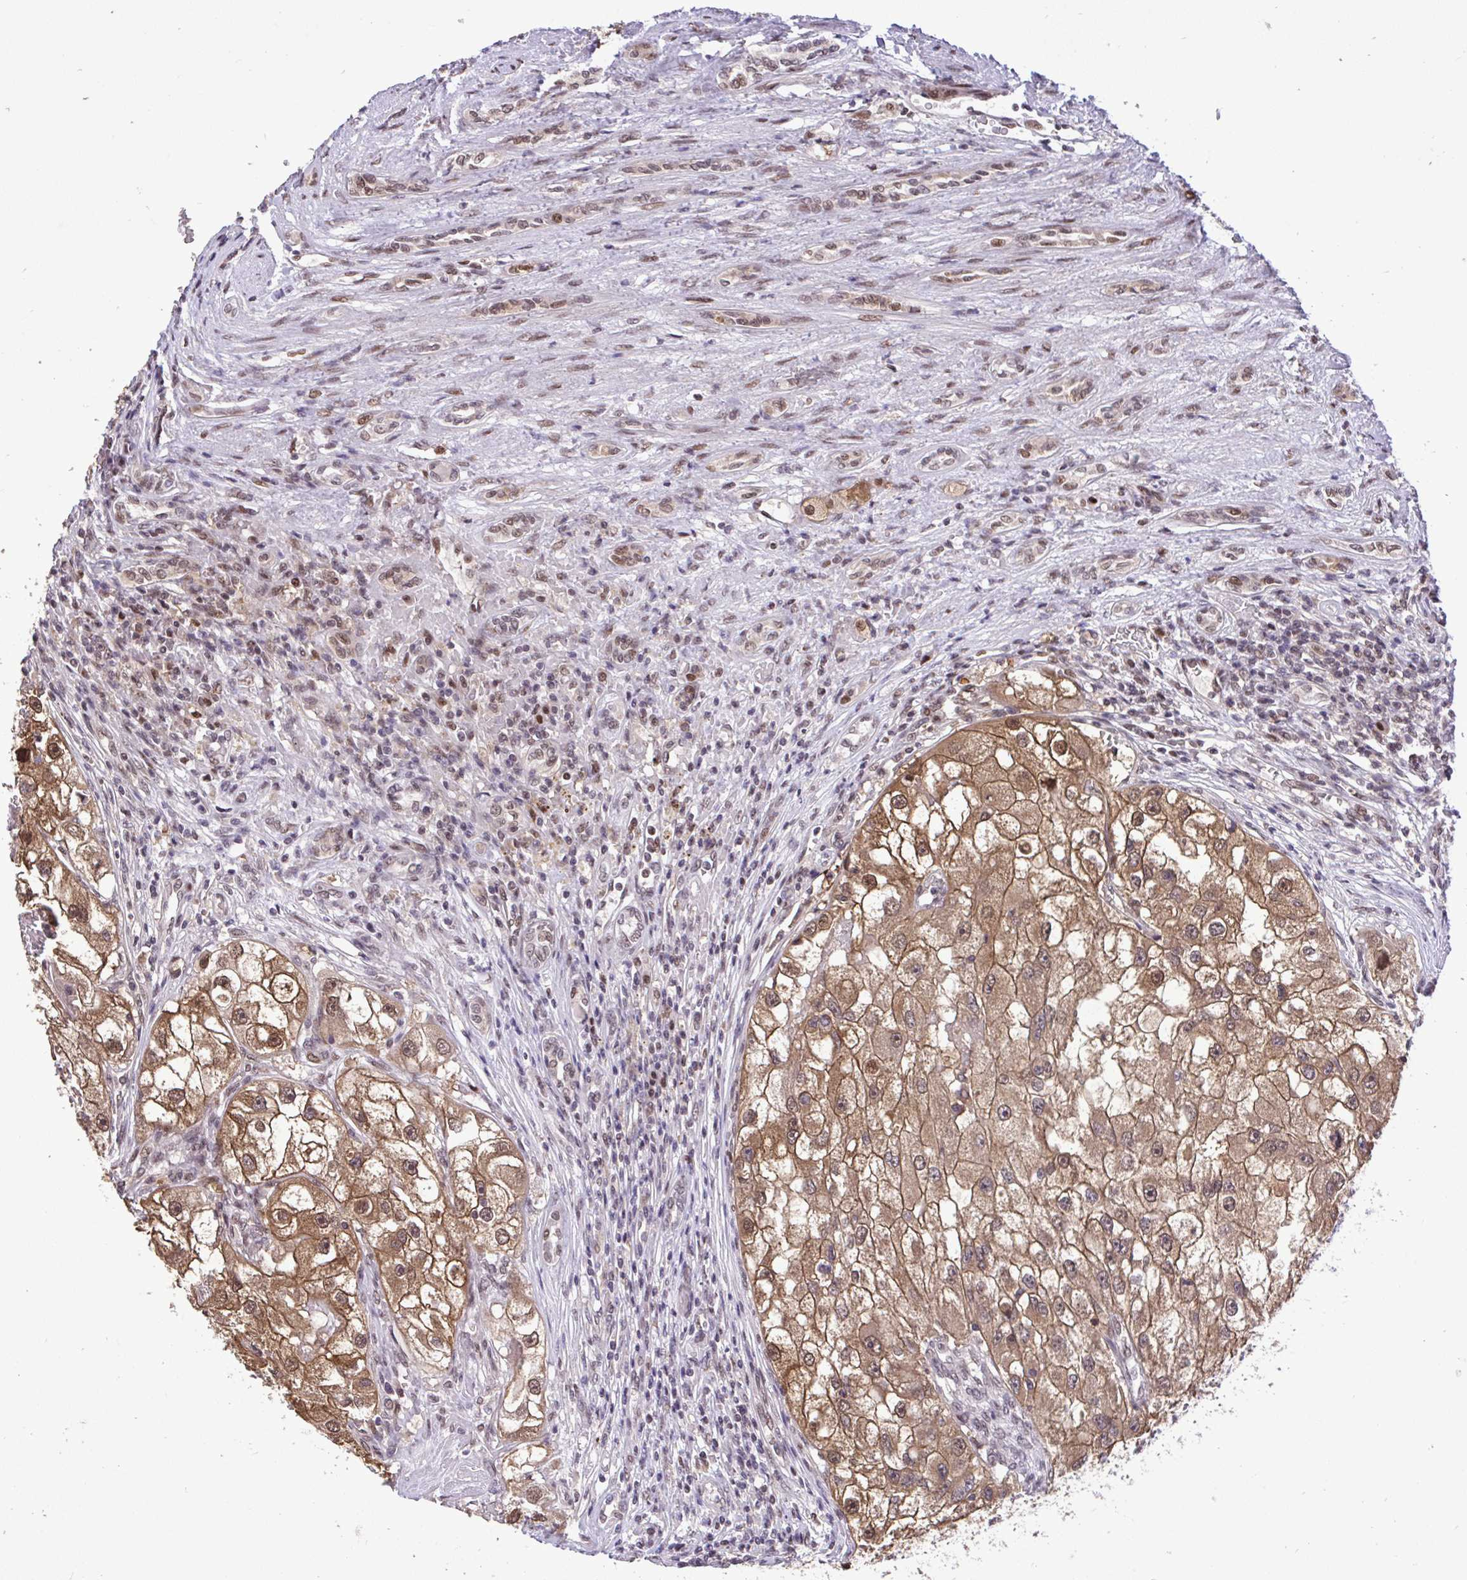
{"staining": {"intensity": "moderate", "quantity": ">75%", "location": "cytoplasmic/membranous,nuclear"}, "tissue": "renal cancer", "cell_type": "Tumor cells", "image_type": "cancer", "snomed": [{"axis": "morphology", "description": "Adenocarcinoma, NOS"}, {"axis": "topography", "description": "Kidney"}], "caption": "Immunohistochemical staining of human renal cancer exhibits medium levels of moderate cytoplasmic/membranous and nuclear positivity in about >75% of tumor cells.", "gene": "GLIS3", "patient": {"sex": "male", "age": 63}}